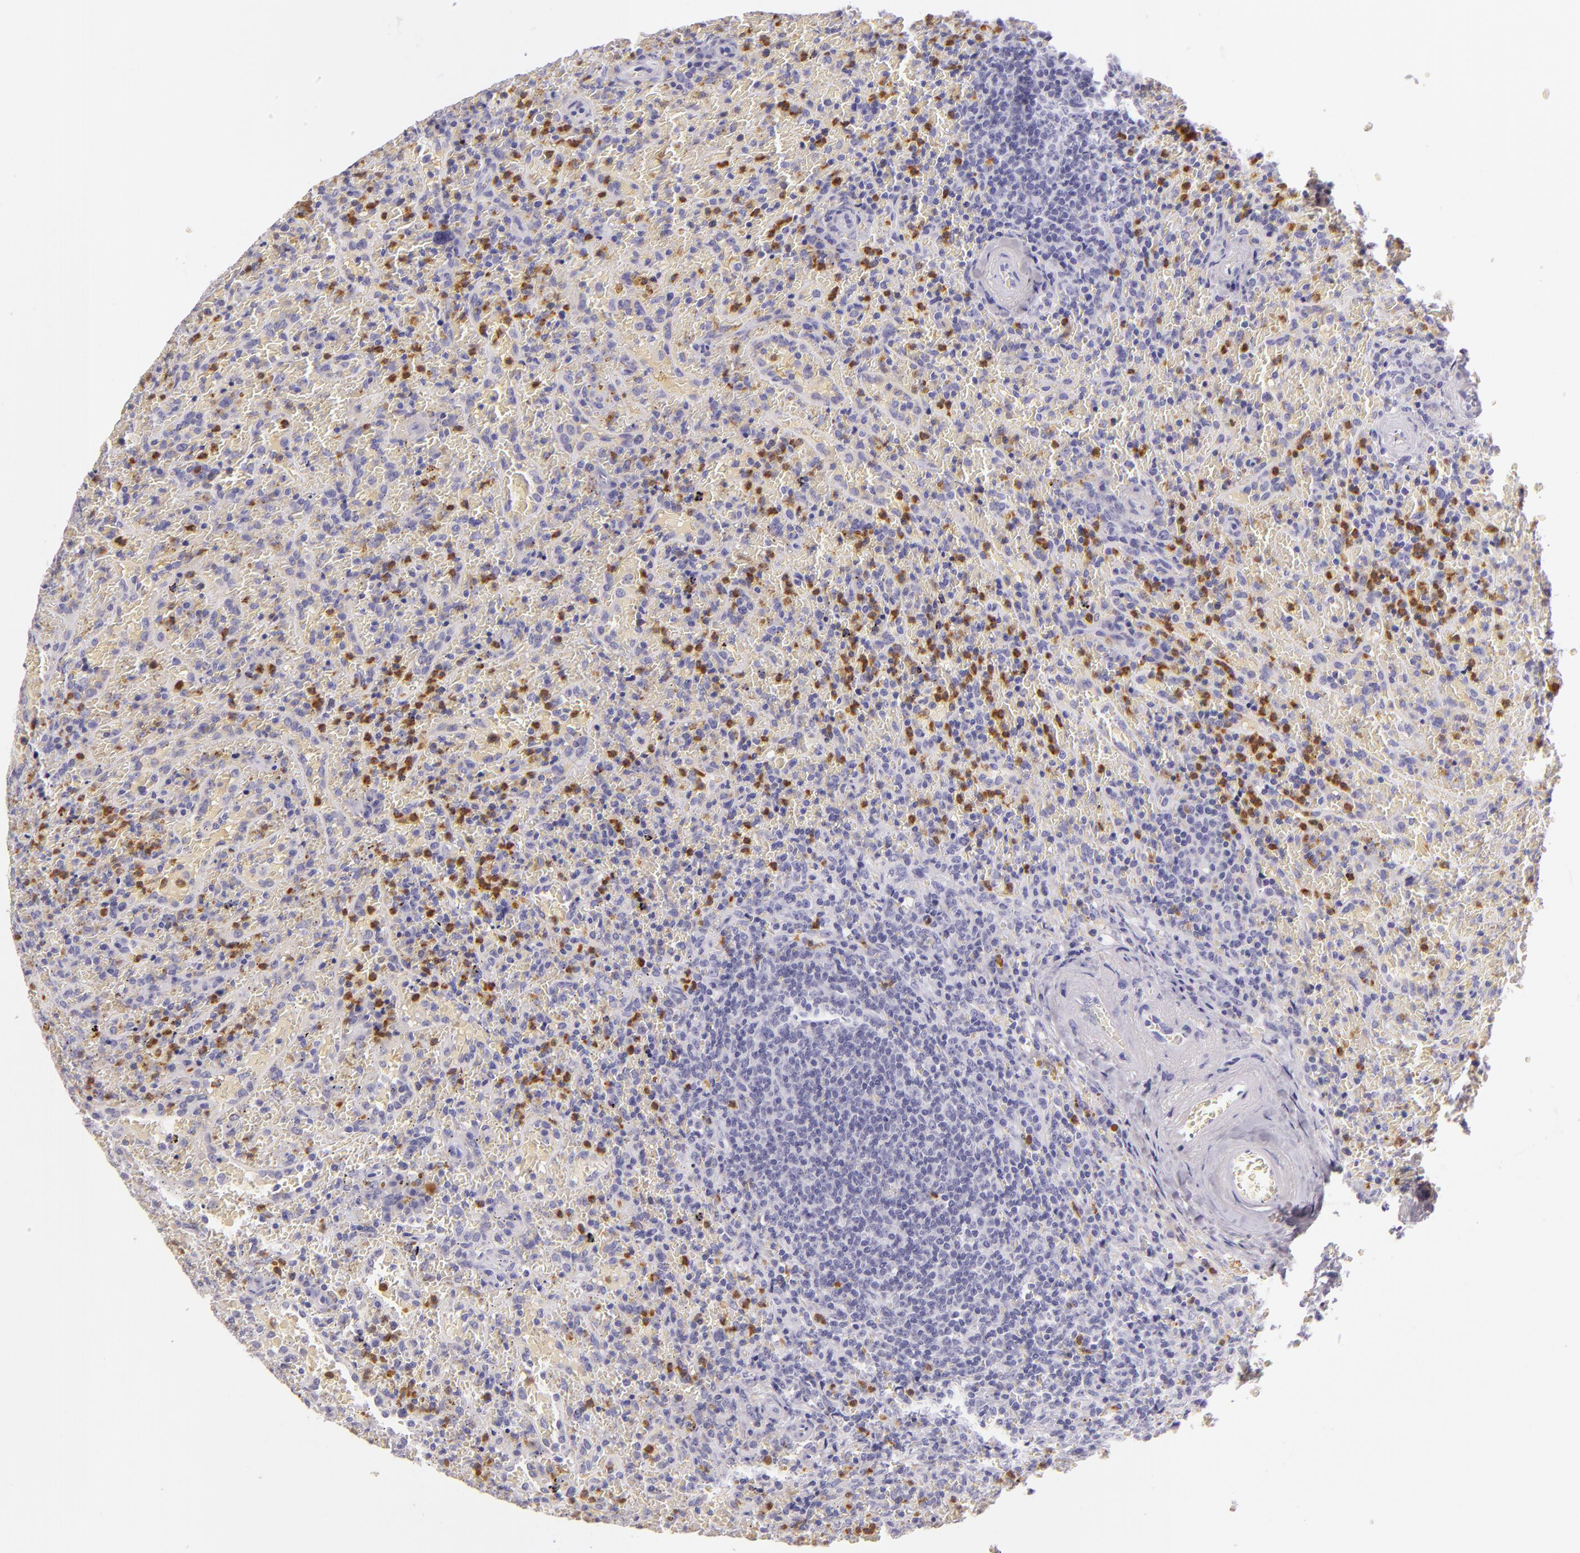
{"staining": {"intensity": "negative", "quantity": "none", "location": "none"}, "tissue": "lymphoma", "cell_type": "Tumor cells", "image_type": "cancer", "snomed": [{"axis": "morphology", "description": "Malignant lymphoma, non-Hodgkin's type, High grade"}, {"axis": "topography", "description": "Spleen"}, {"axis": "topography", "description": "Lymph node"}], "caption": "IHC photomicrograph of lymphoma stained for a protein (brown), which displays no positivity in tumor cells. (DAB immunohistochemistry visualized using brightfield microscopy, high magnification).", "gene": "CEACAM1", "patient": {"sex": "female", "age": 70}}